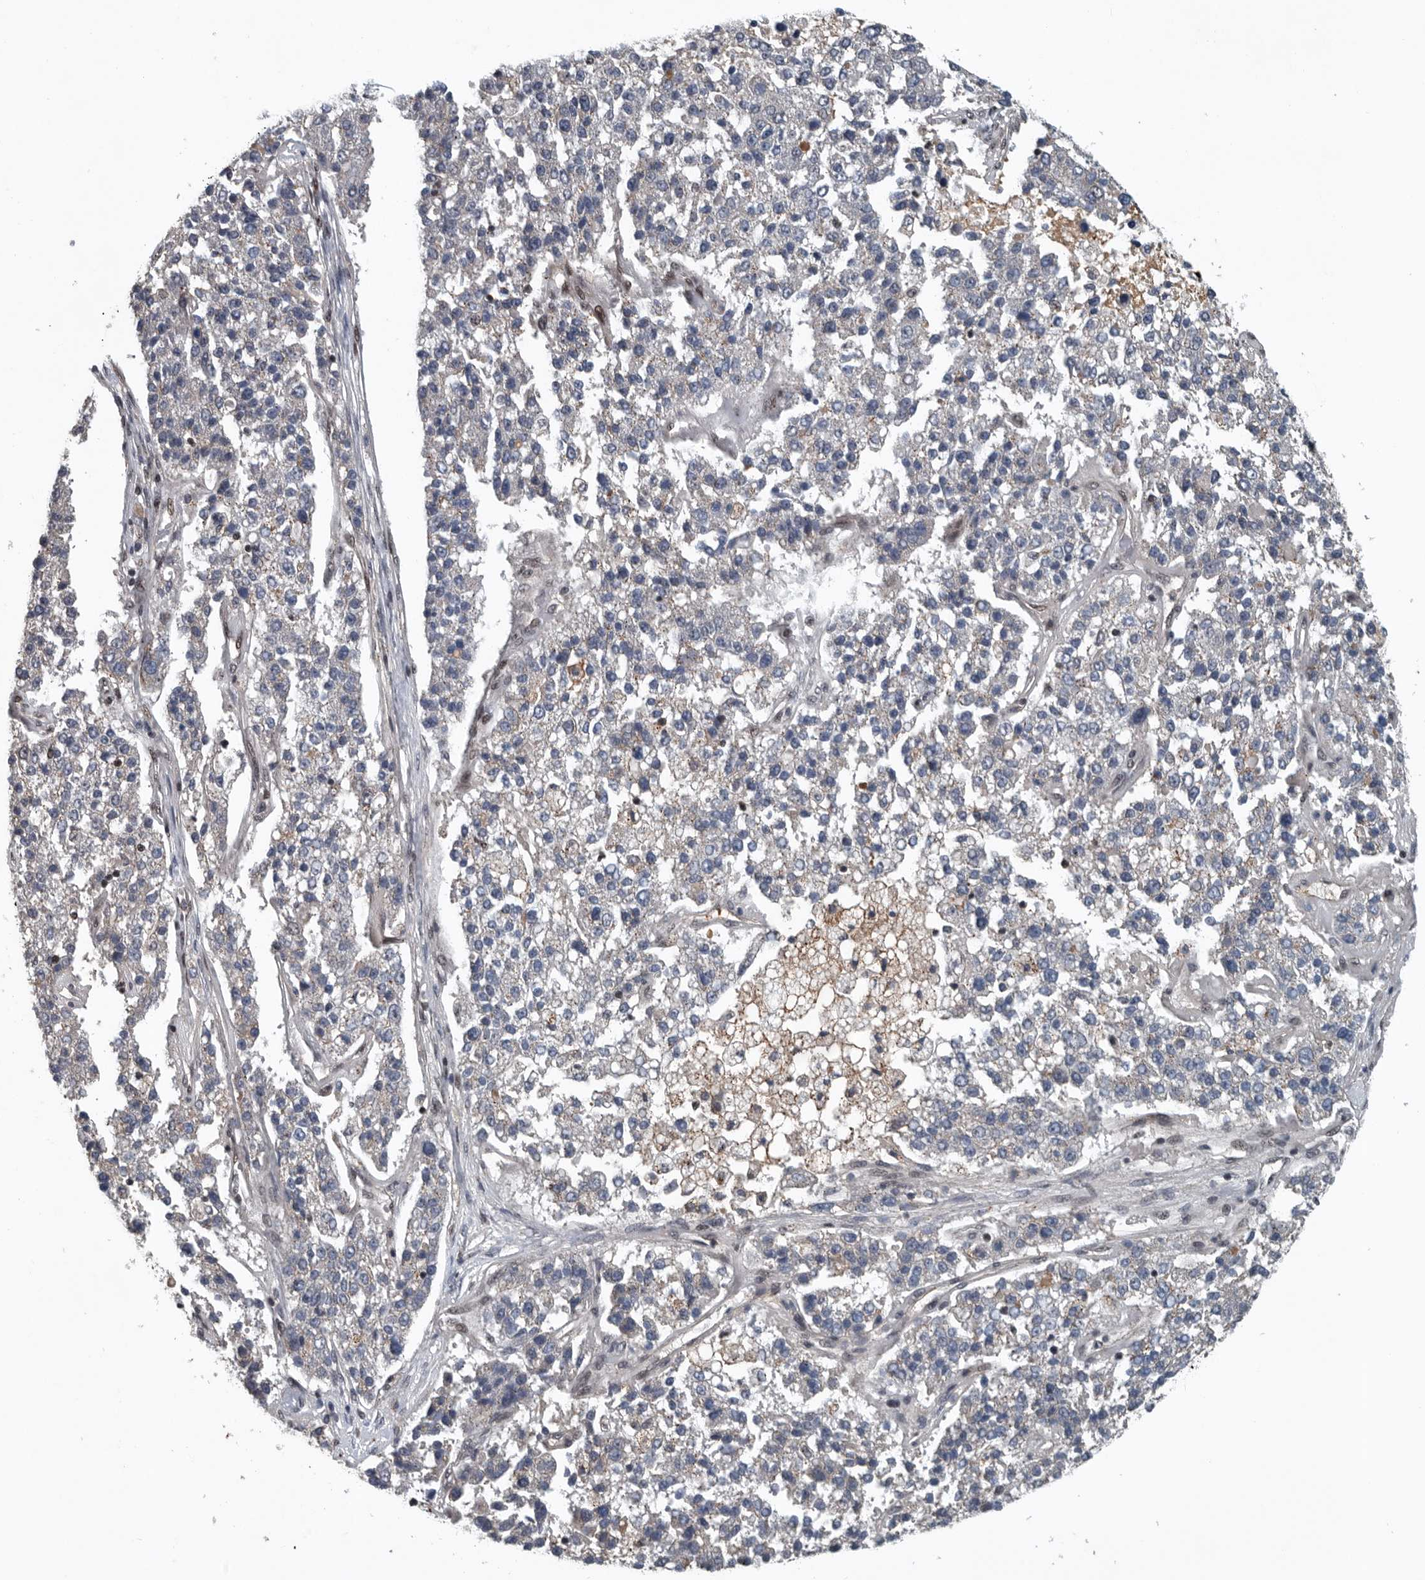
{"staining": {"intensity": "negative", "quantity": "none", "location": "none"}, "tissue": "pancreatic cancer", "cell_type": "Tumor cells", "image_type": "cancer", "snomed": [{"axis": "morphology", "description": "Adenocarcinoma, NOS"}, {"axis": "topography", "description": "Pancreas"}], "caption": "A high-resolution histopathology image shows immunohistochemistry (IHC) staining of adenocarcinoma (pancreatic), which reveals no significant staining in tumor cells.", "gene": "SENP7", "patient": {"sex": "female", "age": 61}}